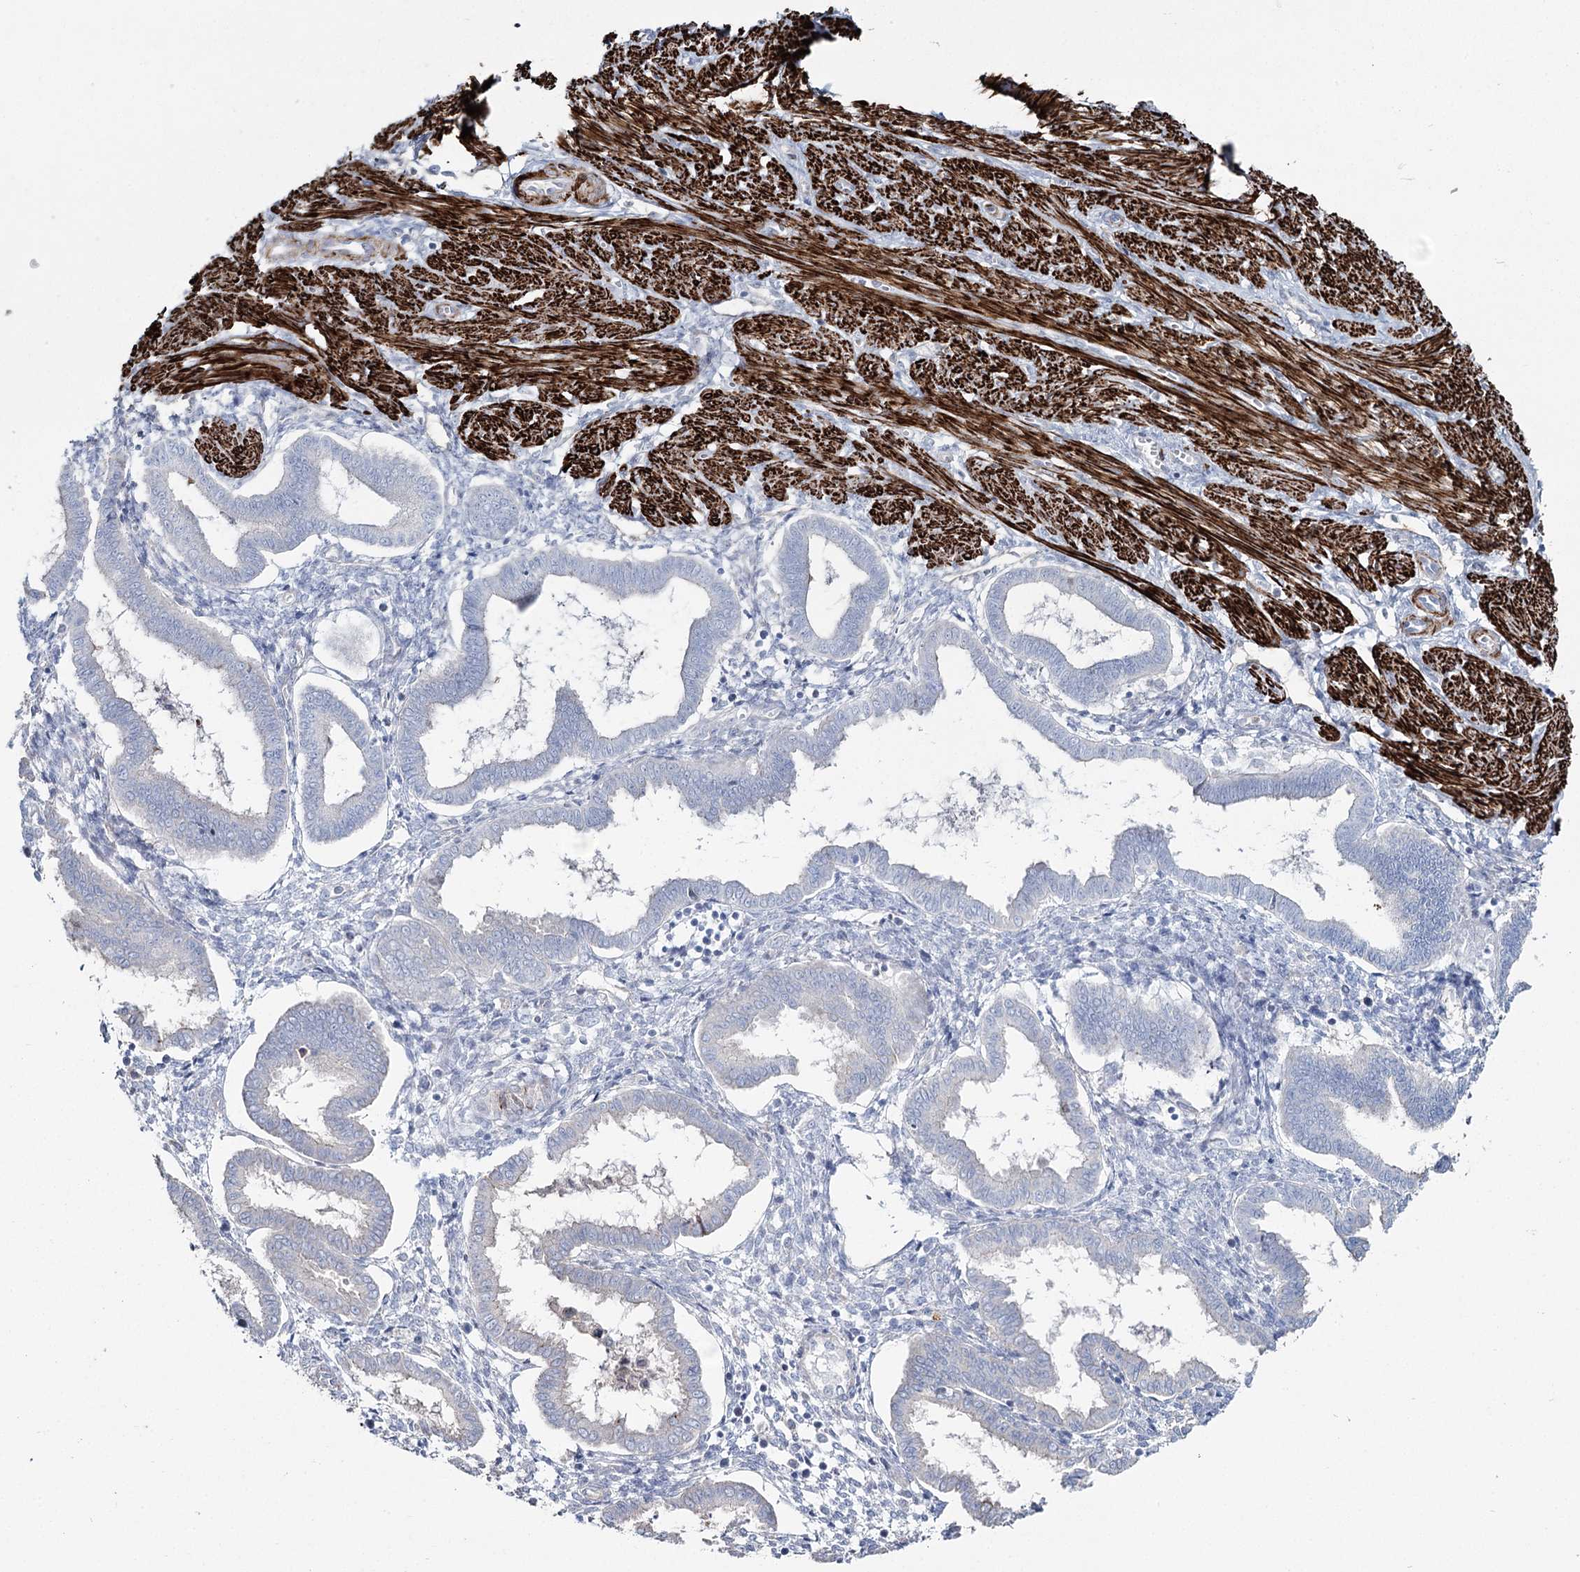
{"staining": {"intensity": "negative", "quantity": "none", "location": "none"}, "tissue": "endometrium", "cell_type": "Cells in endometrial stroma", "image_type": "normal", "snomed": [{"axis": "morphology", "description": "Normal tissue, NOS"}, {"axis": "topography", "description": "Endometrium"}], "caption": "An immunohistochemistry micrograph of unremarkable endometrium is shown. There is no staining in cells in endometrial stroma of endometrium. (Immunohistochemistry, brightfield microscopy, high magnification).", "gene": "SUMF1", "patient": {"sex": "female", "age": 25}}